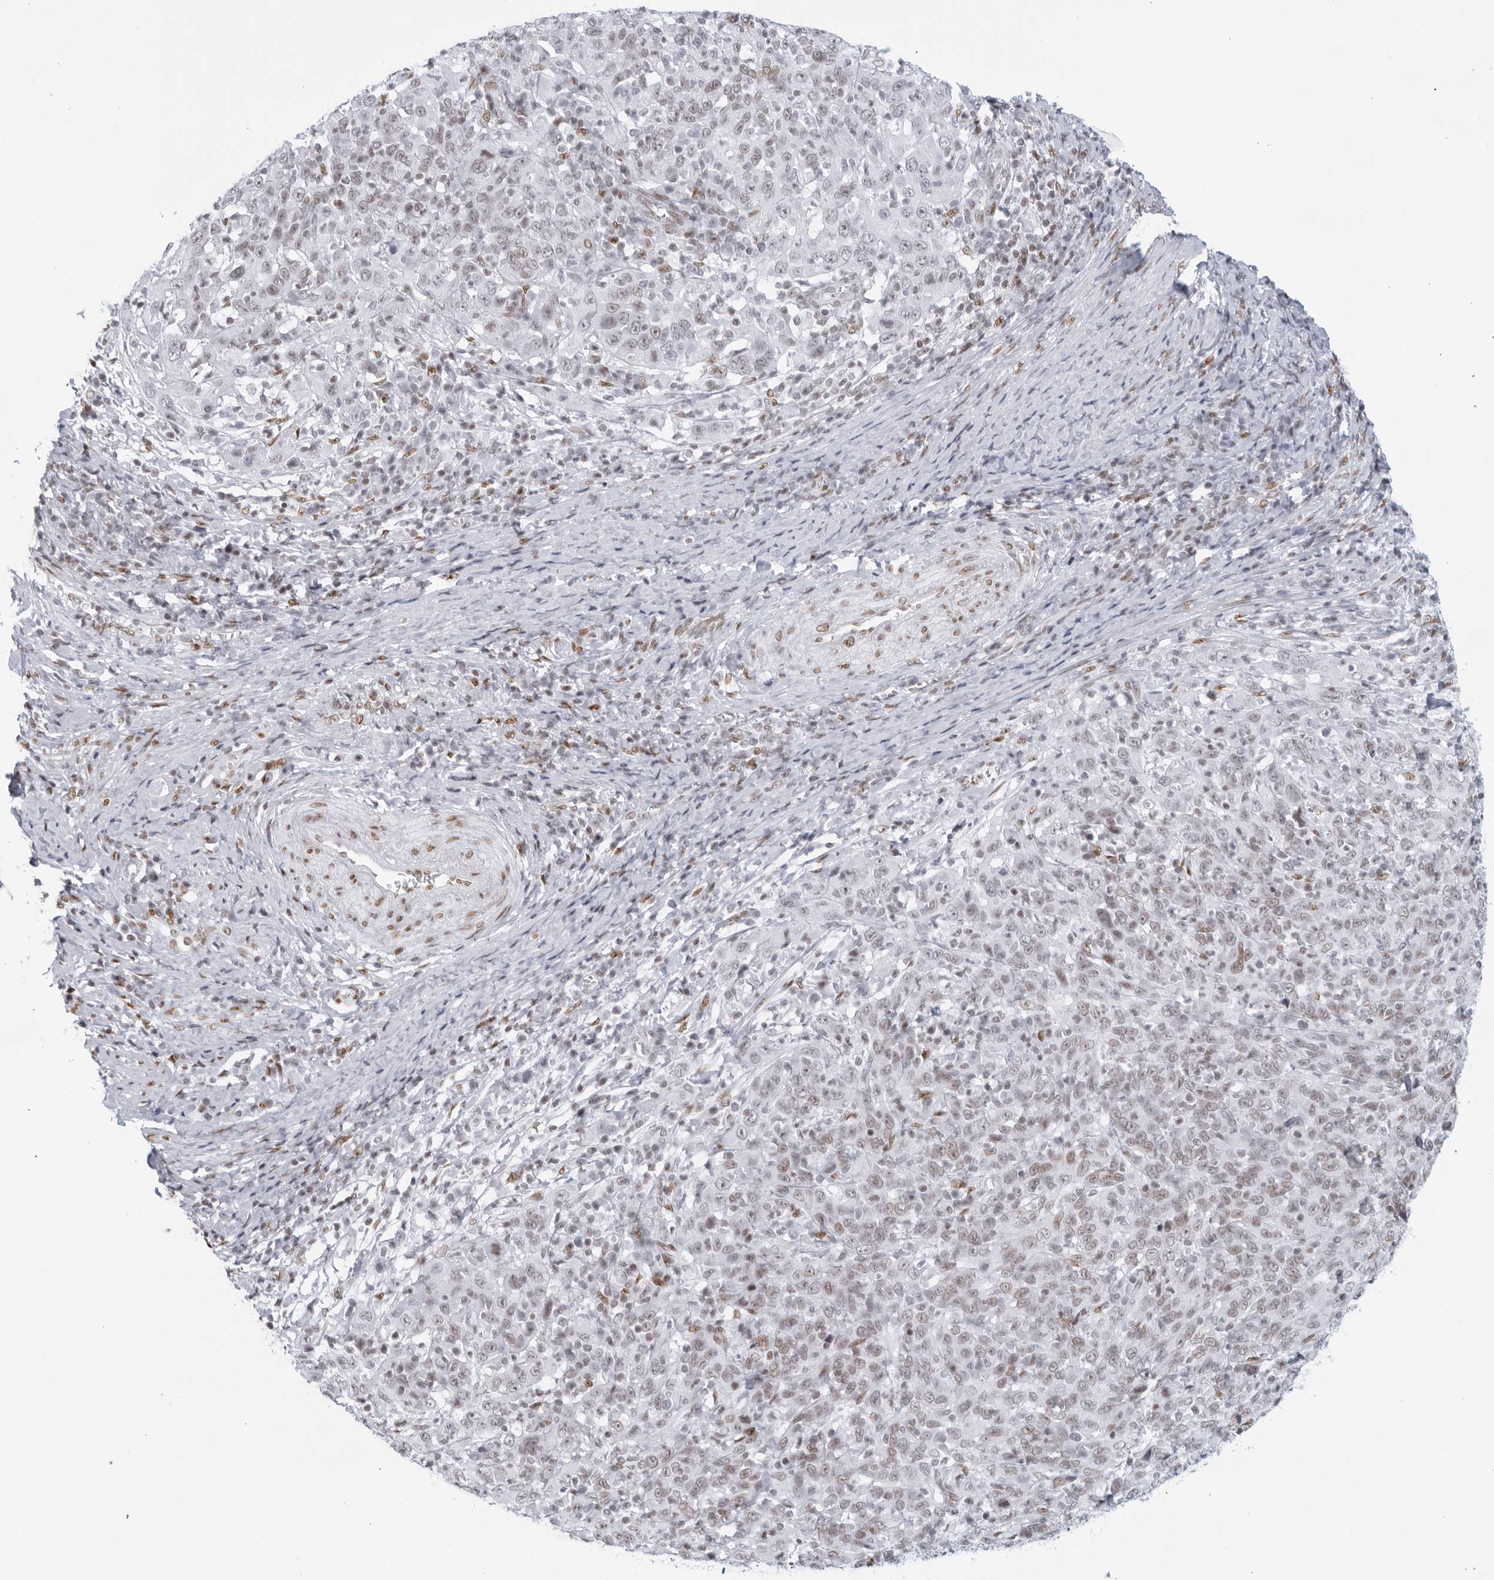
{"staining": {"intensity": "weak", "quantity": "25%-75%", "location": "nuclear"}, "tissue": "cervical cancer", "cell_type": "Tumor cells", "image_type": "cancer", "snomed": [{"axis": "morphology", "description": "Squamous cell carcinoma, NOS"}, {"axis": "topography", "description": "Cervix"}], "caption": "Squamous cell carcinoma (cervical) stained with a protein marker exhibits weak staining in tumor cells.", "gene": "HP1BP3", "patient": {"sex": "female", "age": 46}}